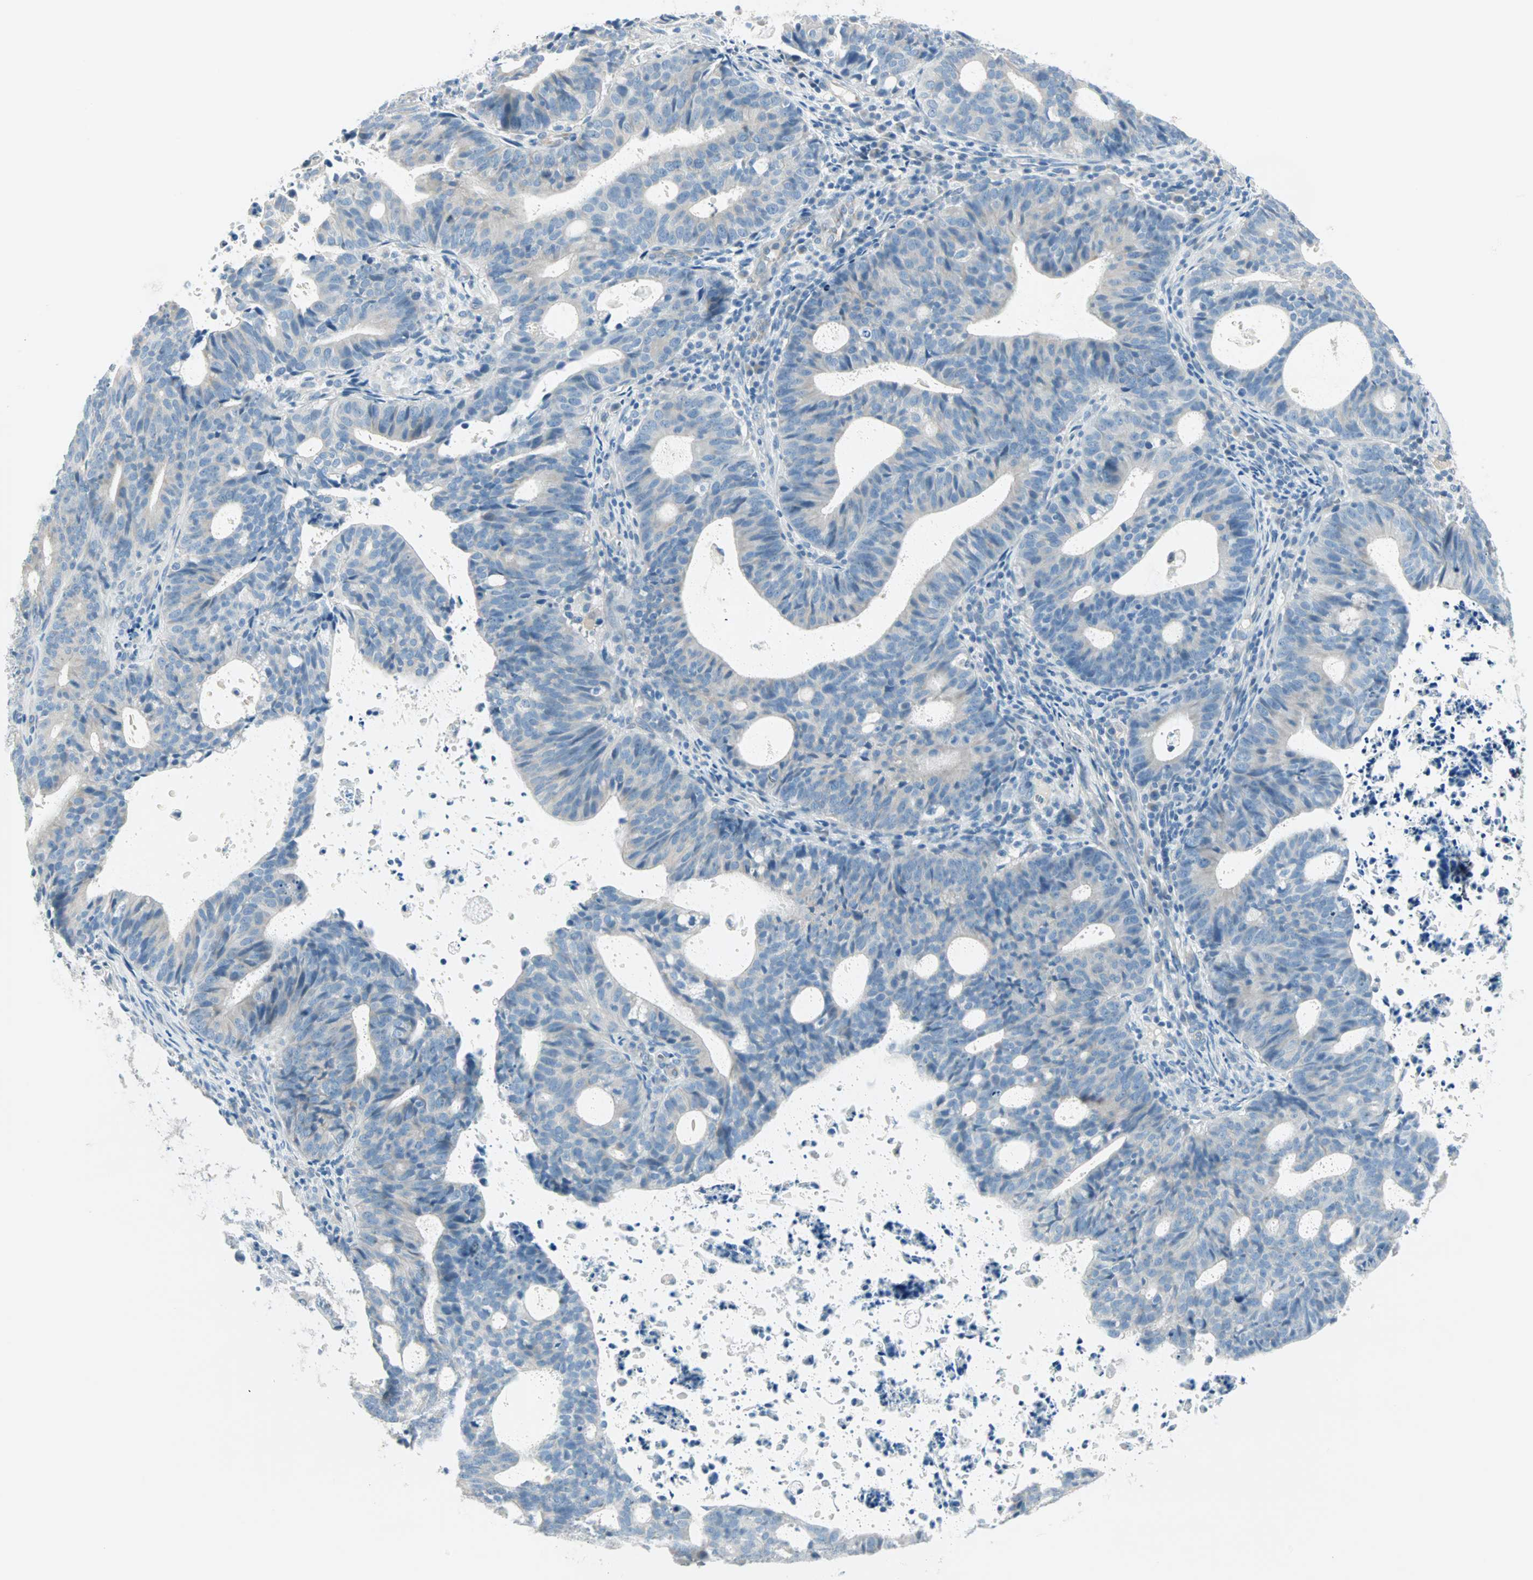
{"staining": {"intensity": "negative", "quantity": "none", "location": "none"}, "tissue": "endometrial cancer", "cell_type": "Tumor cells", "image_type": "cancer", "snomed": [{"axis": "morphology", "description": "Adenocarcinoma, NOS"}, {"axis": "topography", "description": "Uterus"}], "caption": "A micrograph of adenocarcinoma (endometrial) stained for a protein reveals no brown staining in tumor cells.", "gene": "SULT1C2", "patient": {"sex": "female", "age": 83}}